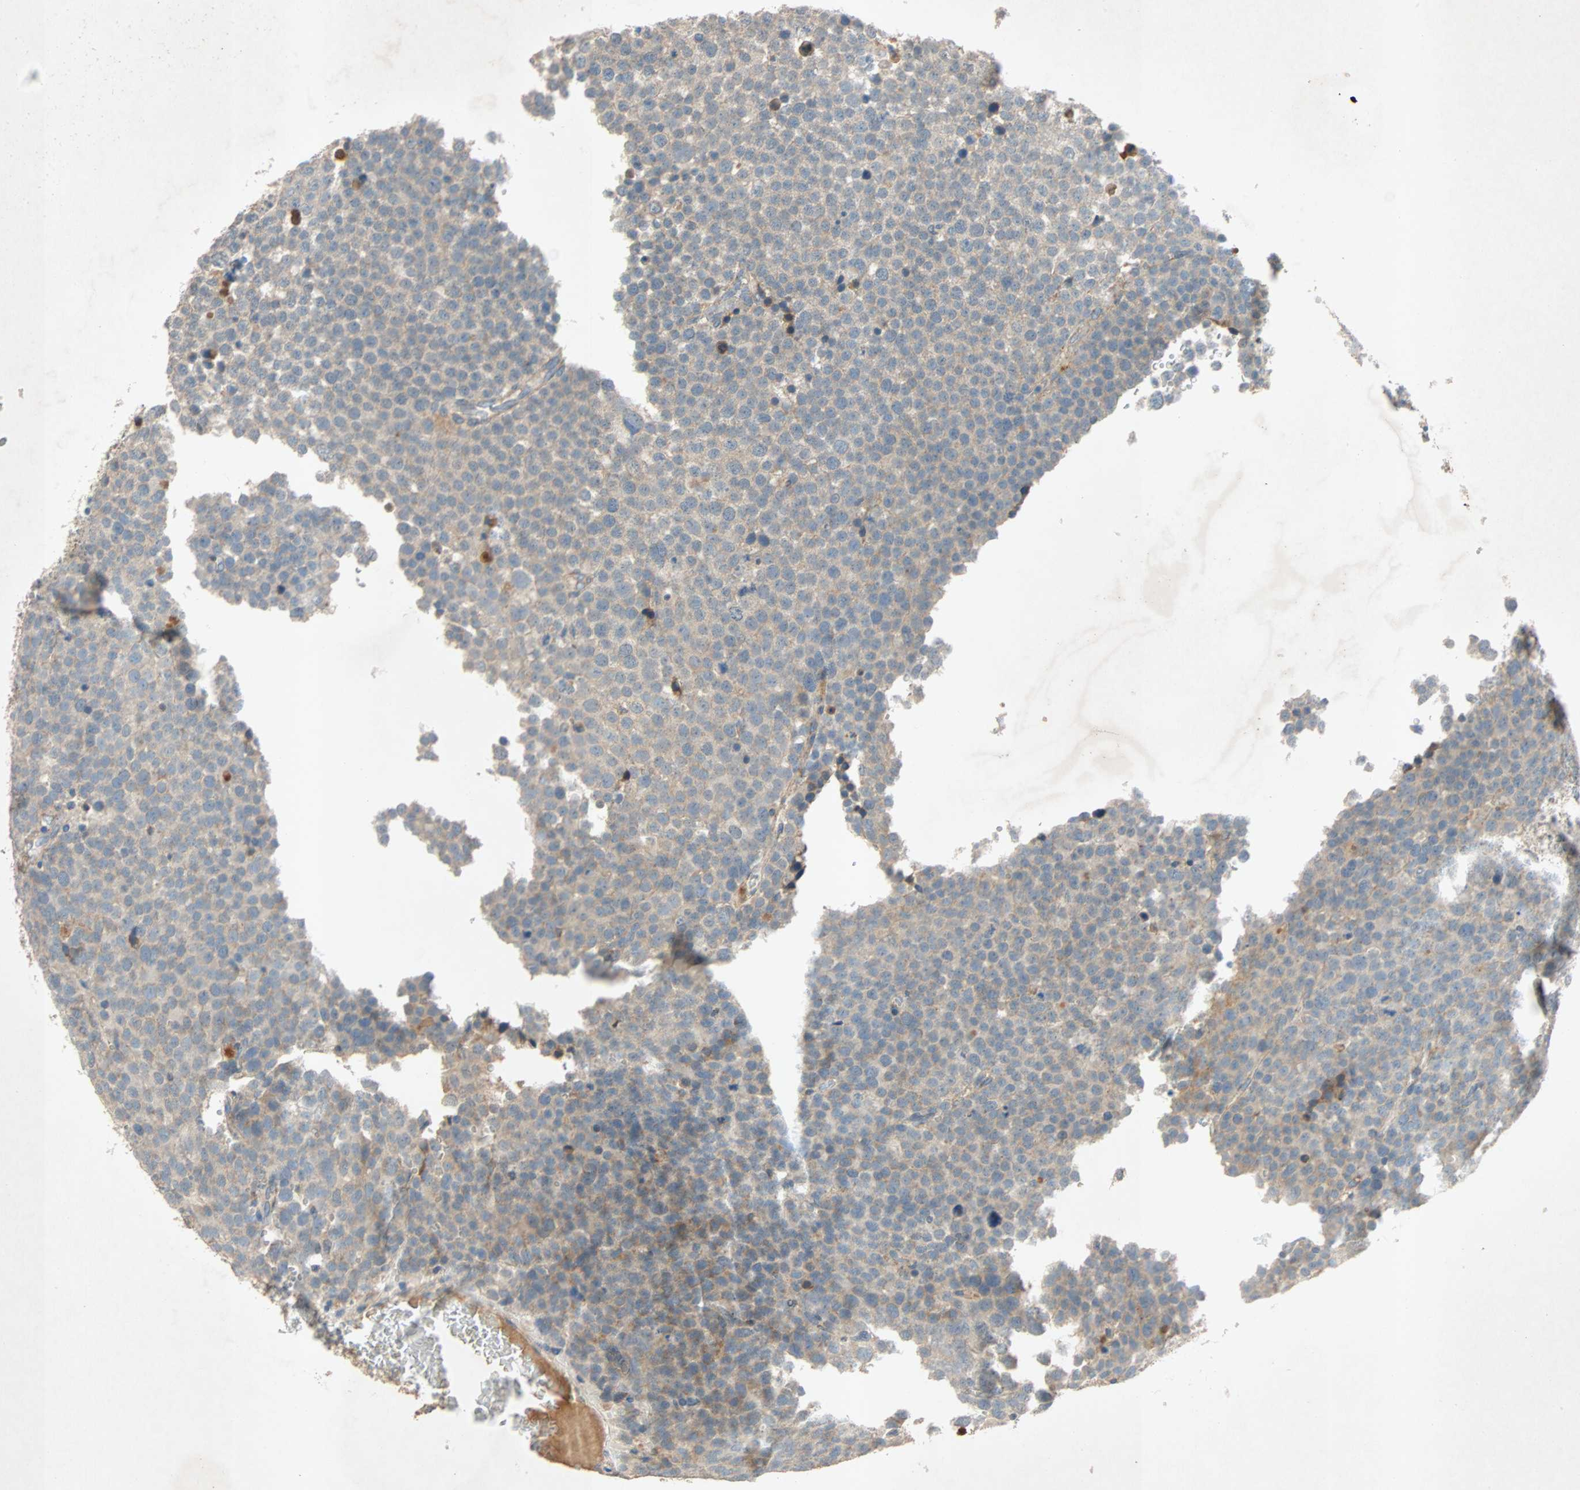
{"staining": {"intensity": "weak", "quantity": ">75%", "location": "cytoplasmic/membranous"}, "tissue": "testis cancer", "cell_type": "Tumor cells", "image_type": "cancer", "snomed": [{"axis": "morphology", "description": "Seminoma, NOS"}, {"axis": "topography", "description": "Testis"}], "caption": "Brown immunohistochemical staining in human testis cancer shows weak cytoplasmic/membranous expression in about >75% of tumor cells. The protein is shown in brown color, while the nuclei are stained blue.", "gene": "XYLT1", "patient": {"sex": "male", "age": 71}}